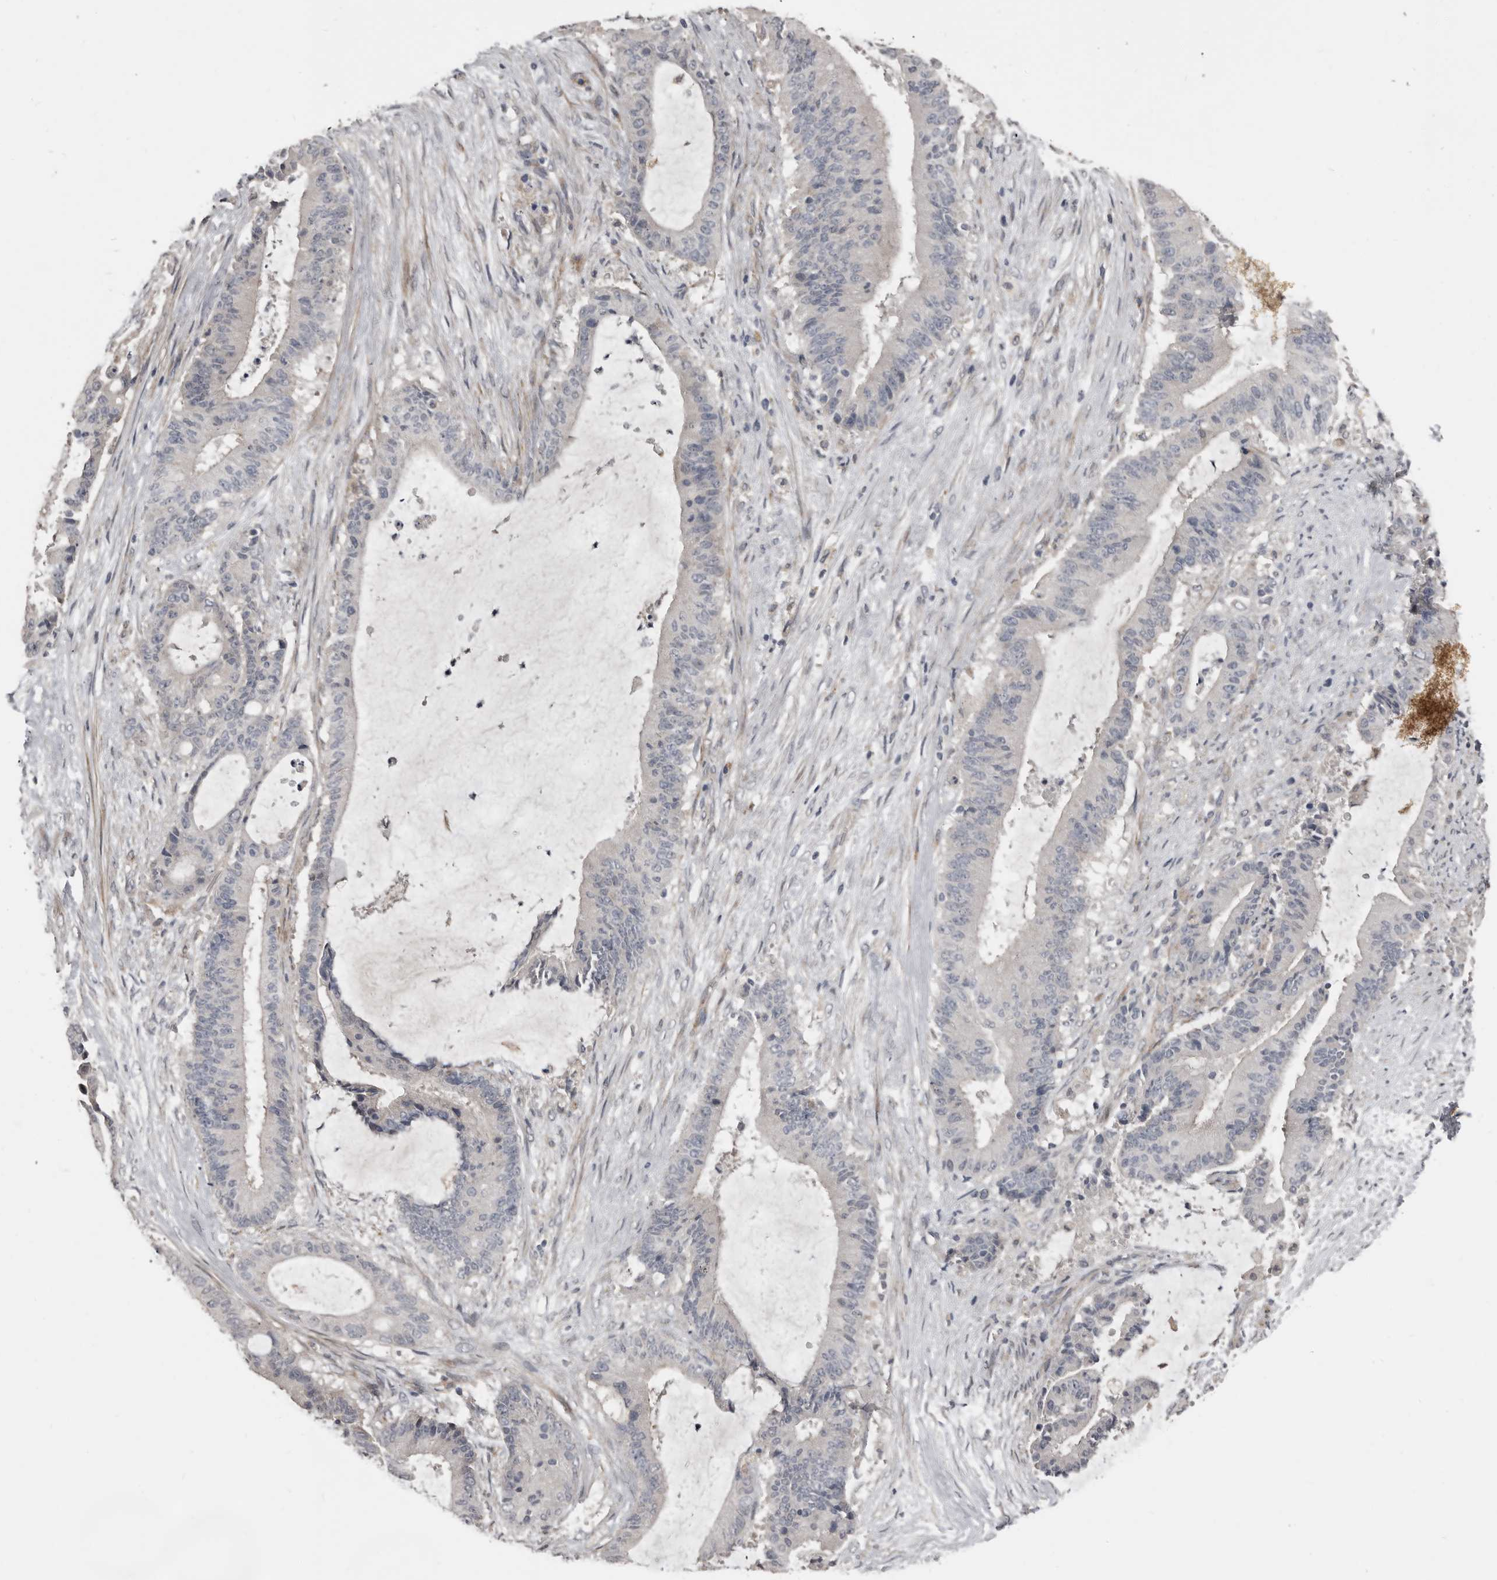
{"staining": {"intensity": "negative", "quantity": "none", "location": "none"}, "tissue": "liver cancer", "cell_type": "Tumor cells", "image_type": "cancer", "snomed": [{"axis": "morphology", "description": "Normal tissue, NOS"}, {"axis": "morphology", "description": "Cholangiocarcinoma"}, {"axis": "topography", "description": "Liver"}, {"axis": "topography", "description": "Peripheral nerve tissue"}], "caption": "Immunohistochemical staining of liver cancer (cholangiocarcinoma) demonstrates no significant expression in tumor cells.", "gene": "KCNJ8", "patient": {"sex": "female", "age": 73}}